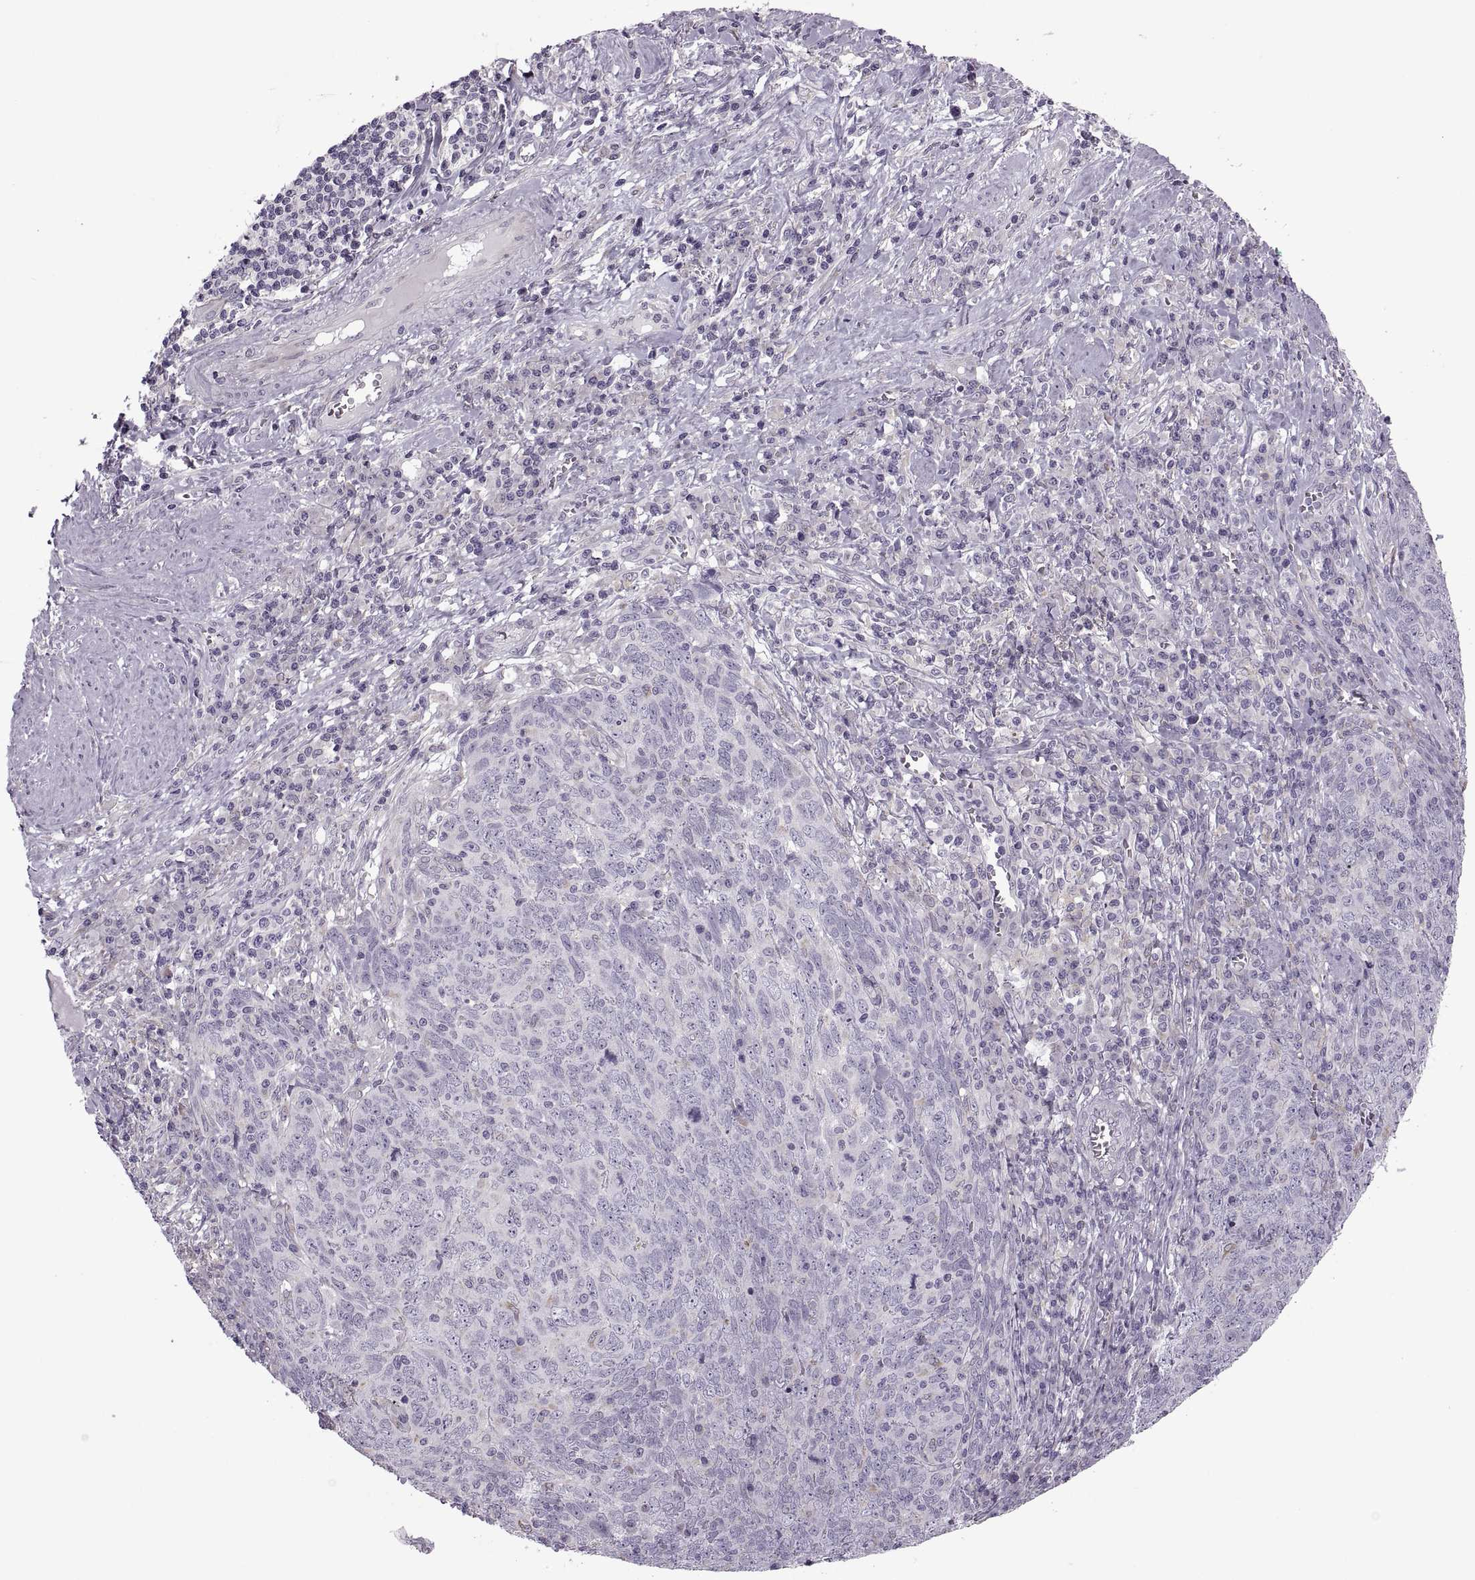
{"staining": {"intensity": "negative", "quantity": "none", "location": "none"}, "tissue": "skin cancer", "cell_type": "Tumor cells", "image_type": "cancer", "snomed": [{"axis": "morphology", "description": "Squamous cell carcinoma, NOS"}, {"axis": "topography", "description": "Skin"}, {"axis": "topography", "description": "Anal"}], "caption": "Human skin cancer (squamous cell carcinoma) stained for a protein using IHC shows no expression in tumor cells.", "gene": "LETM2", "patient": {"sex": "female", "age": 51}}